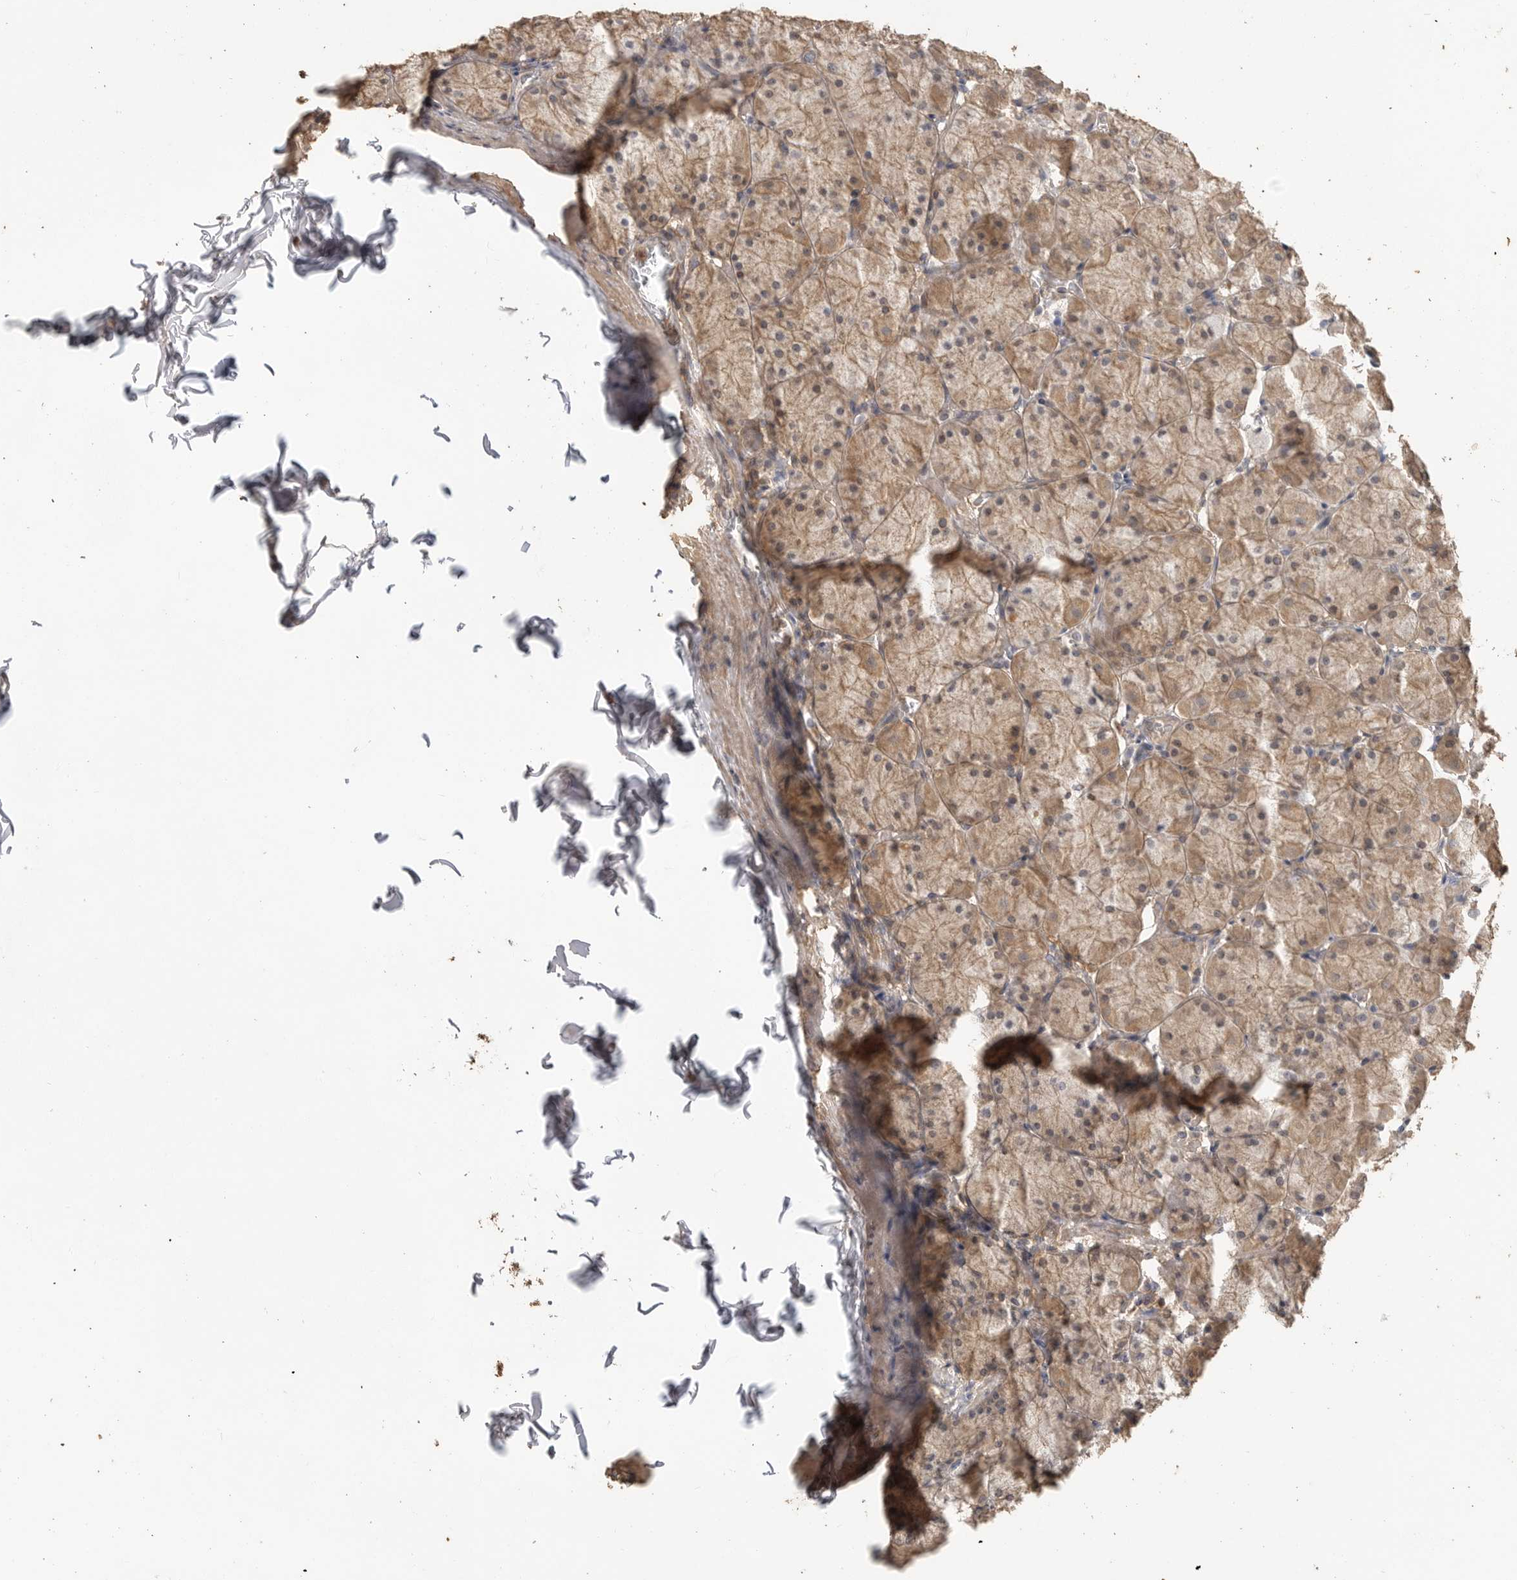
{"staining": {"intensity": "moderate", "quantity": ">75%", "location": "cytoplasmic/membranous"}, "tissue": "stomach", "cell_type": "Glandular cells", "image_type": "normal", "snomed": [{"axis": "morphology", "description": "Normal tissue, NOS"}, {"axis": "topography", "description": "Stomach, upper"}], "caption": "Protein expression by immunohistochemistry exhibits moderate cytoplasmic/membranous staining in about >75% of glandular cells in normal stomach.", "gene": "MAP2K1", "patient": {"sex": "female", "age": 56}}